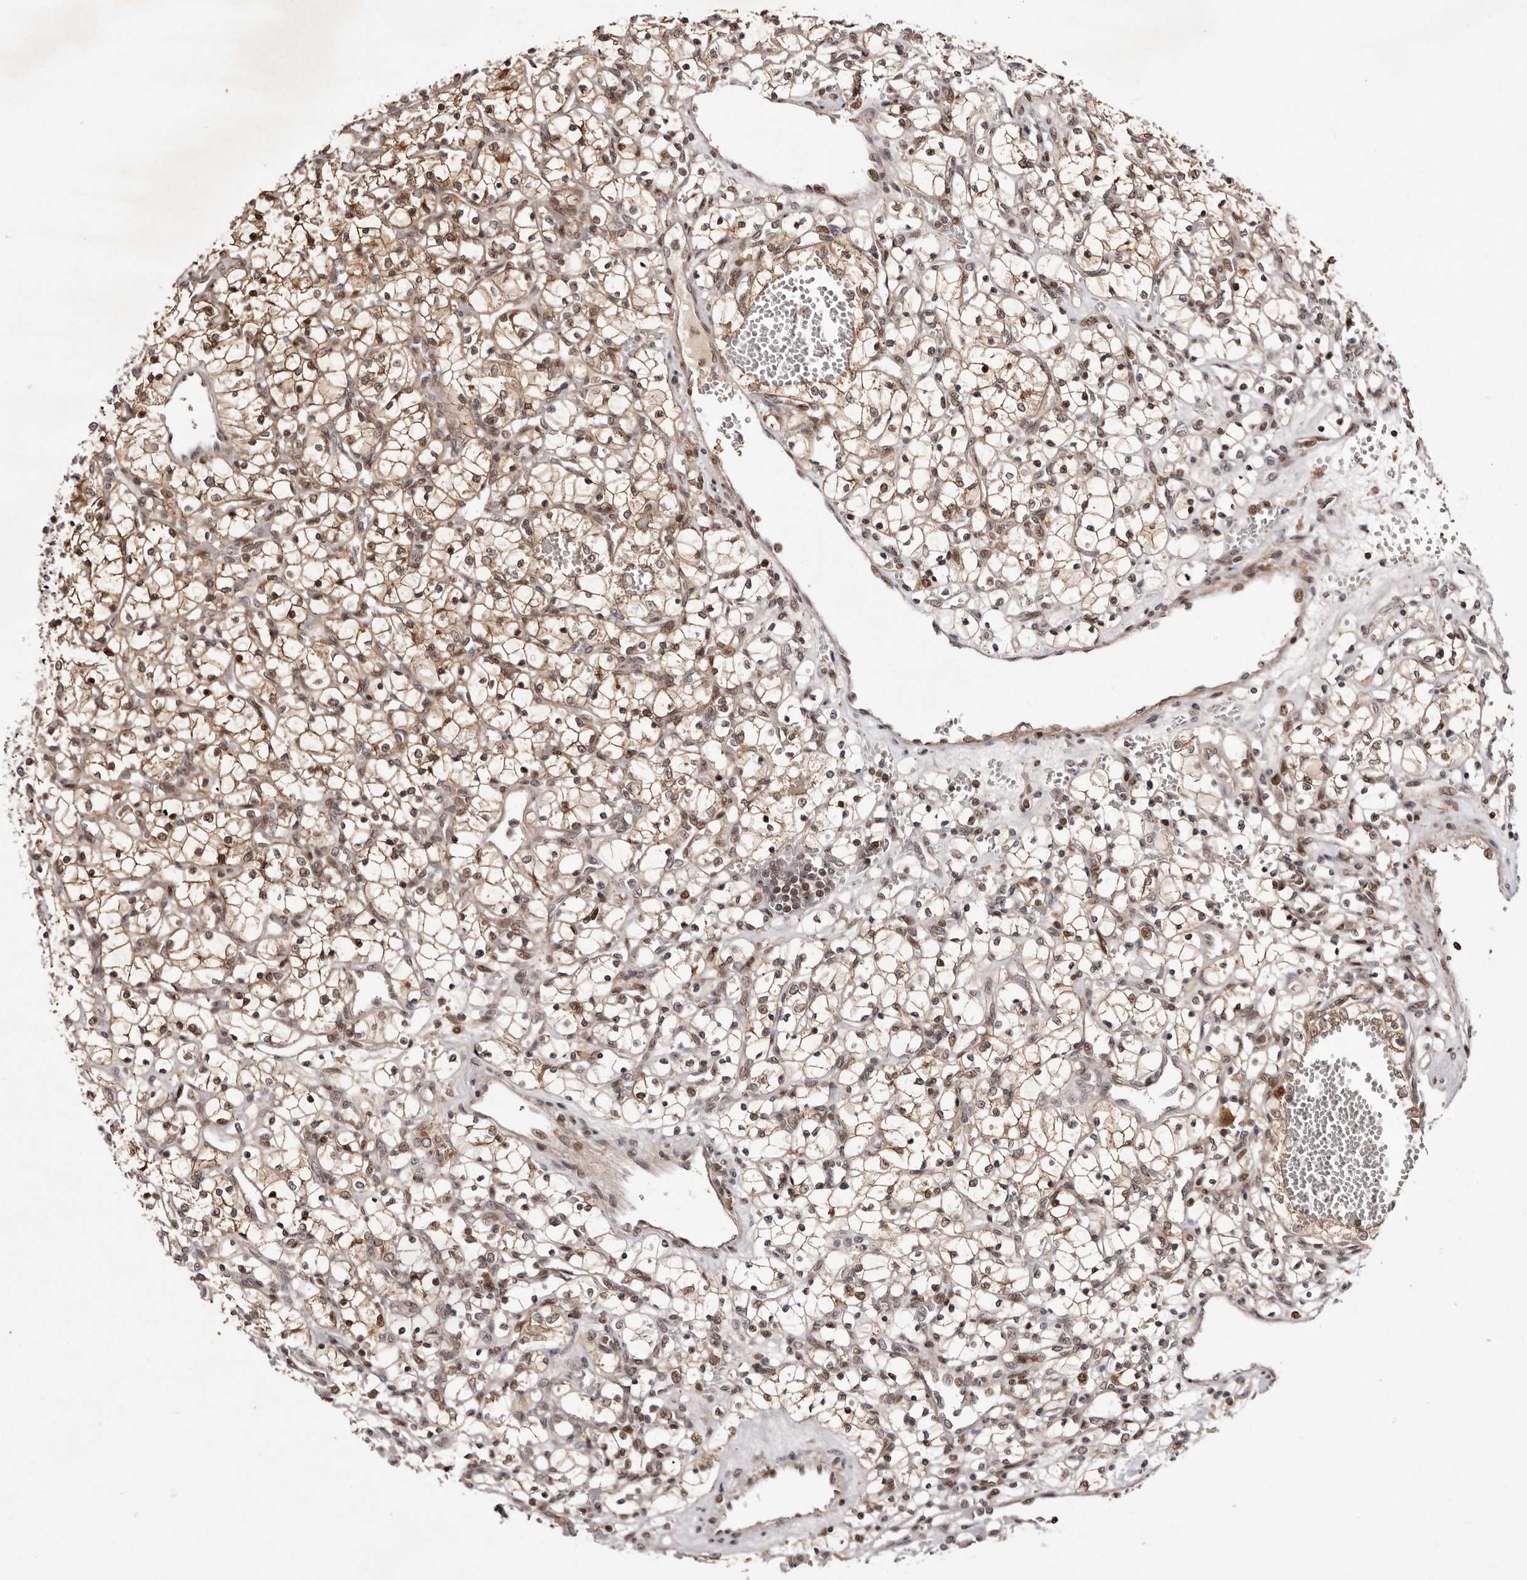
{"staining": {"intensity": "moderate", "quantity": ">75%", "location": "cytoplasmic/membranous,nuclear"}, "tissue": "renal cancer", "cell_type": "Tumor cells", "image_type": "cancer", "snomed": [{"axis": "morphology", "description": "Adenocarcinoma, NOS"}, {"axis": "topography", "description": "Kidney"}], "caption": "Human renal cancer stained with a protein marker reveals moderate staining in tumor cells.", "gene": "FBXO5", "patient": {"sex": "female", "age": 69}}